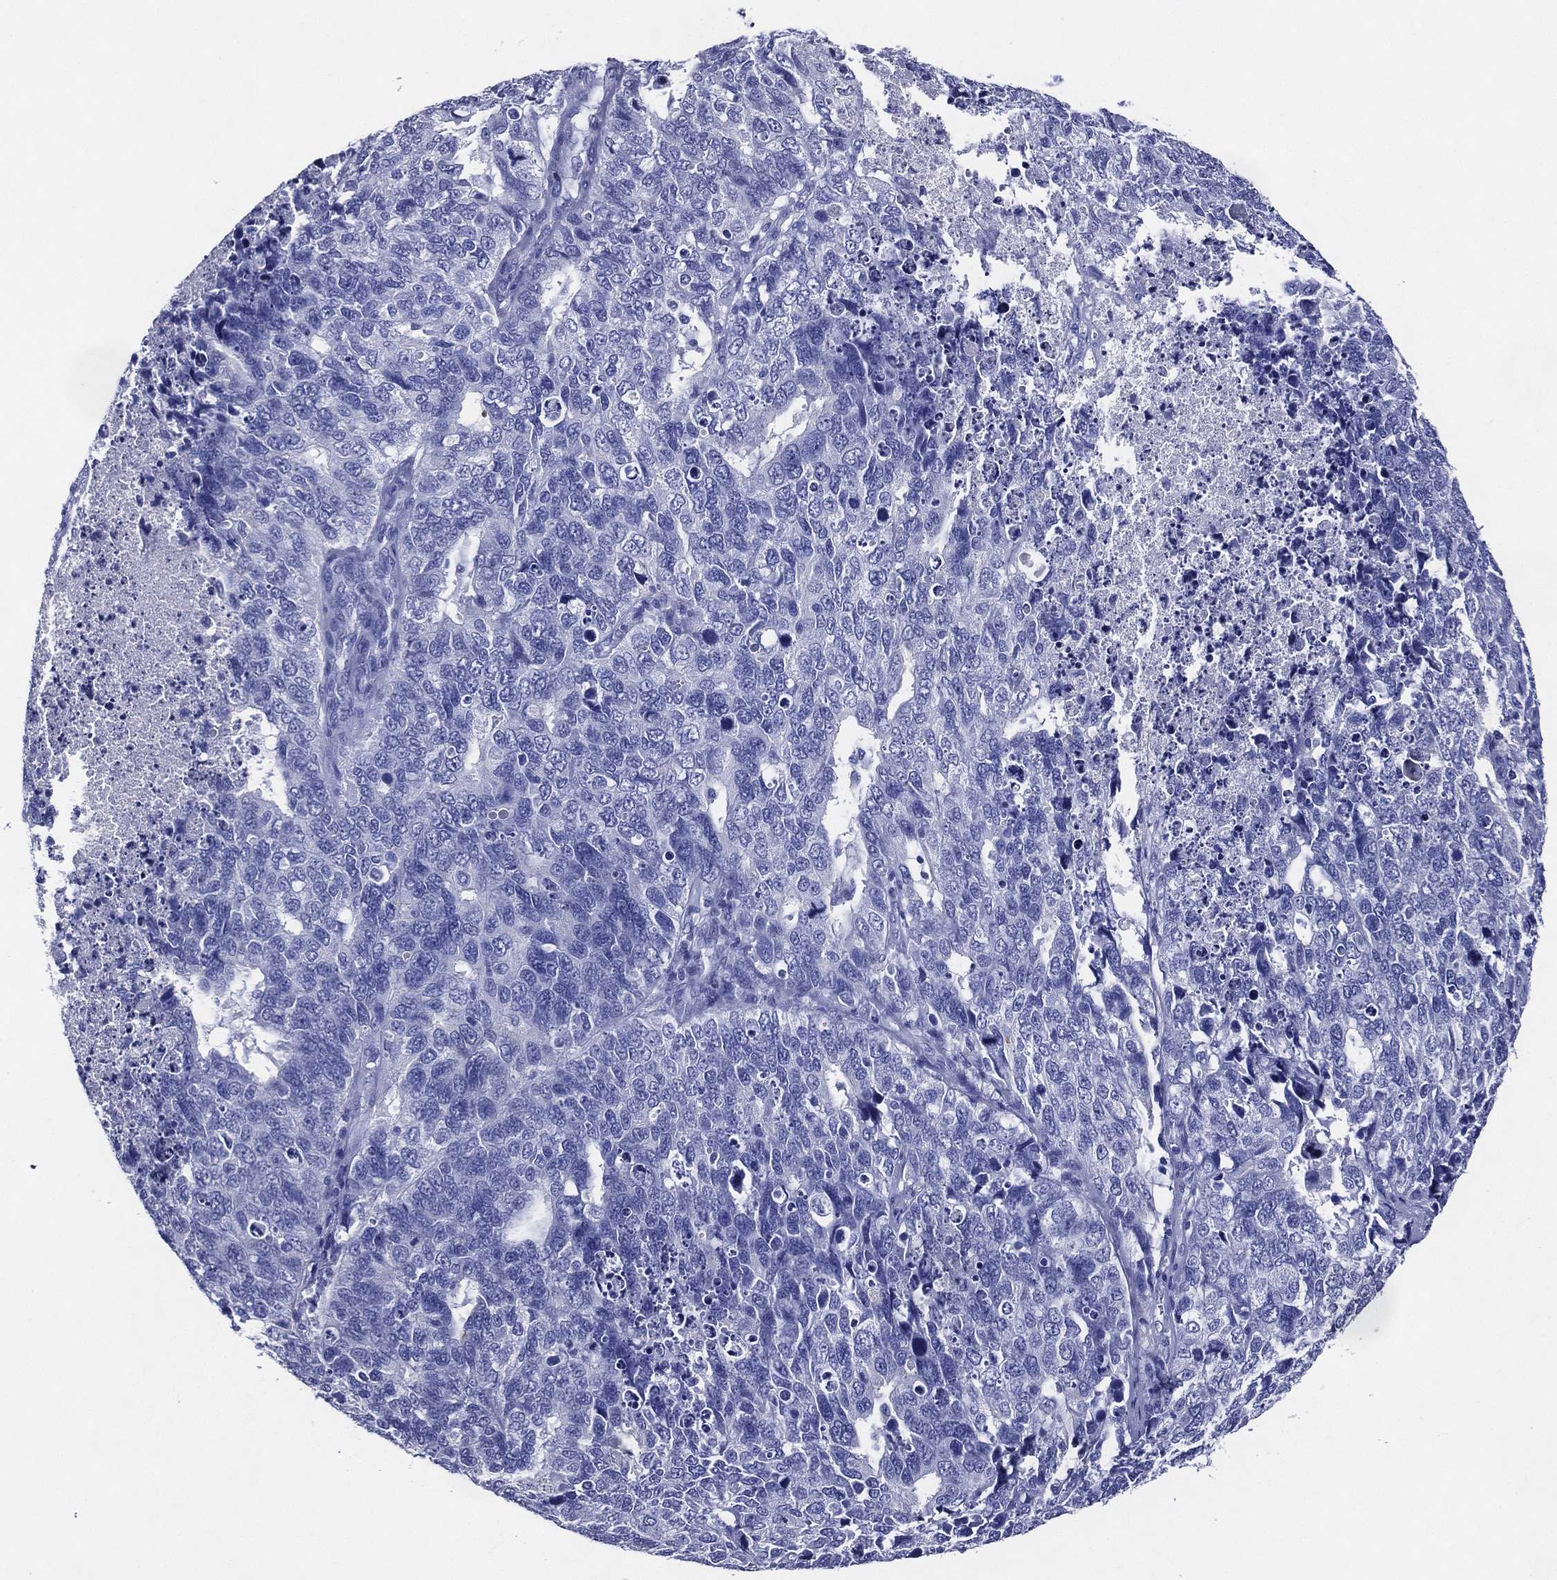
{"staining": {"intensity": "negative", "quantity": "none", "location": "none"}, "tissue": "cervical cancer", "cell_type": "Tumor cells", "image_type": "cancer", "snomed": [{"axis": "morphology", "description": "Squamous cell carcinoma, NOS"}, {"axis": "topography", "description": "Cervix"}], "caption": "An IHC histopathology image of cervical cancer (squamous cell carcinoma) is shown. There is no staining in tumor cells of cervical cancer (squamous cell carcinoma).", "gene": "ACE2", "patient": {"sex": "female", "age": 63}}